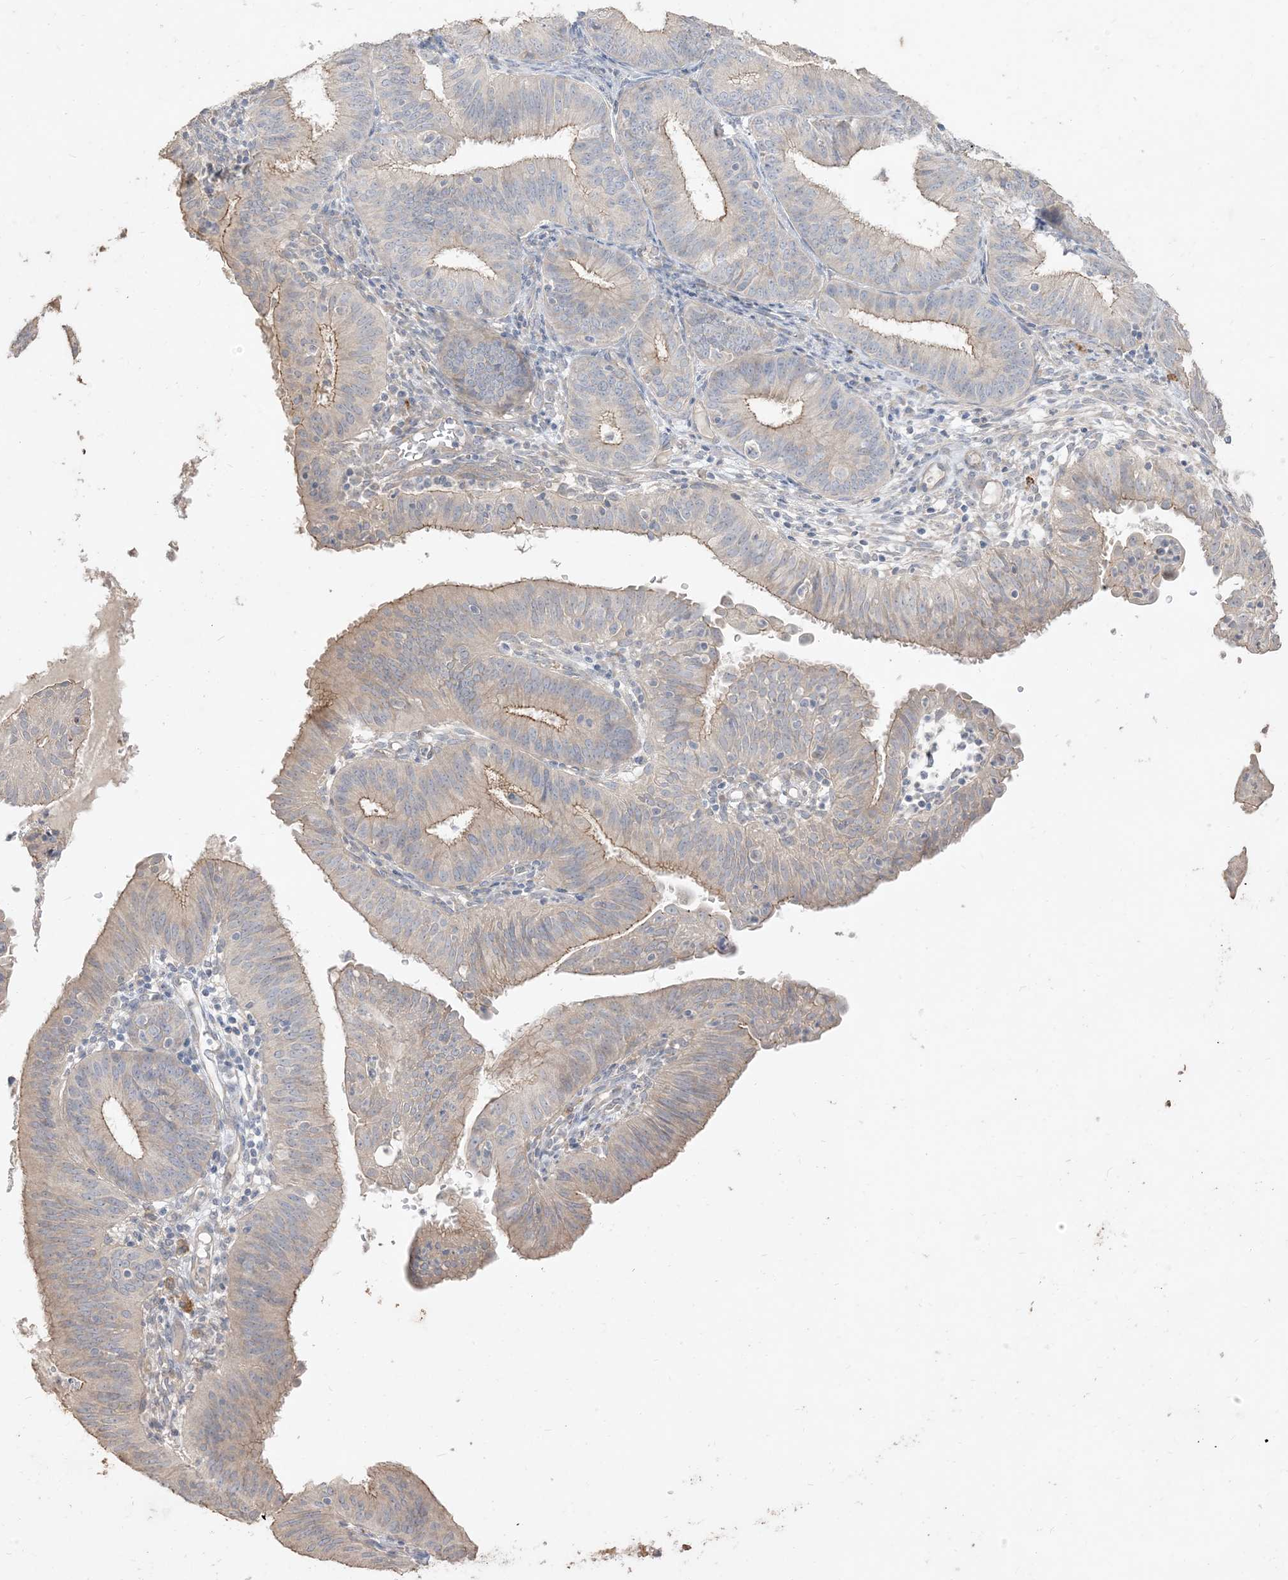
{"staining": {"intensity": "moderate", "quantity": "<25%", "location": "cytoplasmic/membranous"}, "tissue": "endometrial cancer", "cell_type": "Tumor cells", "image_type": "cancer", "snomed": [{"axis": "morphology", "description": "Adenocarcinoma, NOS"}, {"axis": "topography", "description": "Endometrium"}], "caption": "Immunohistochemical staining of endometrial cancer (adenocarcinoma) demonstrates low levels of moderate cytoplasmic/membranous protein expression in about <25% of tumor cells. The staining was performed using DAB to visualize the protein expression in brown, while the nuclei were stained in blue with hematoxylin (Magnification: 20x).", "gene": "RNF175", "patient": {"sex": "female", "age": 51}}